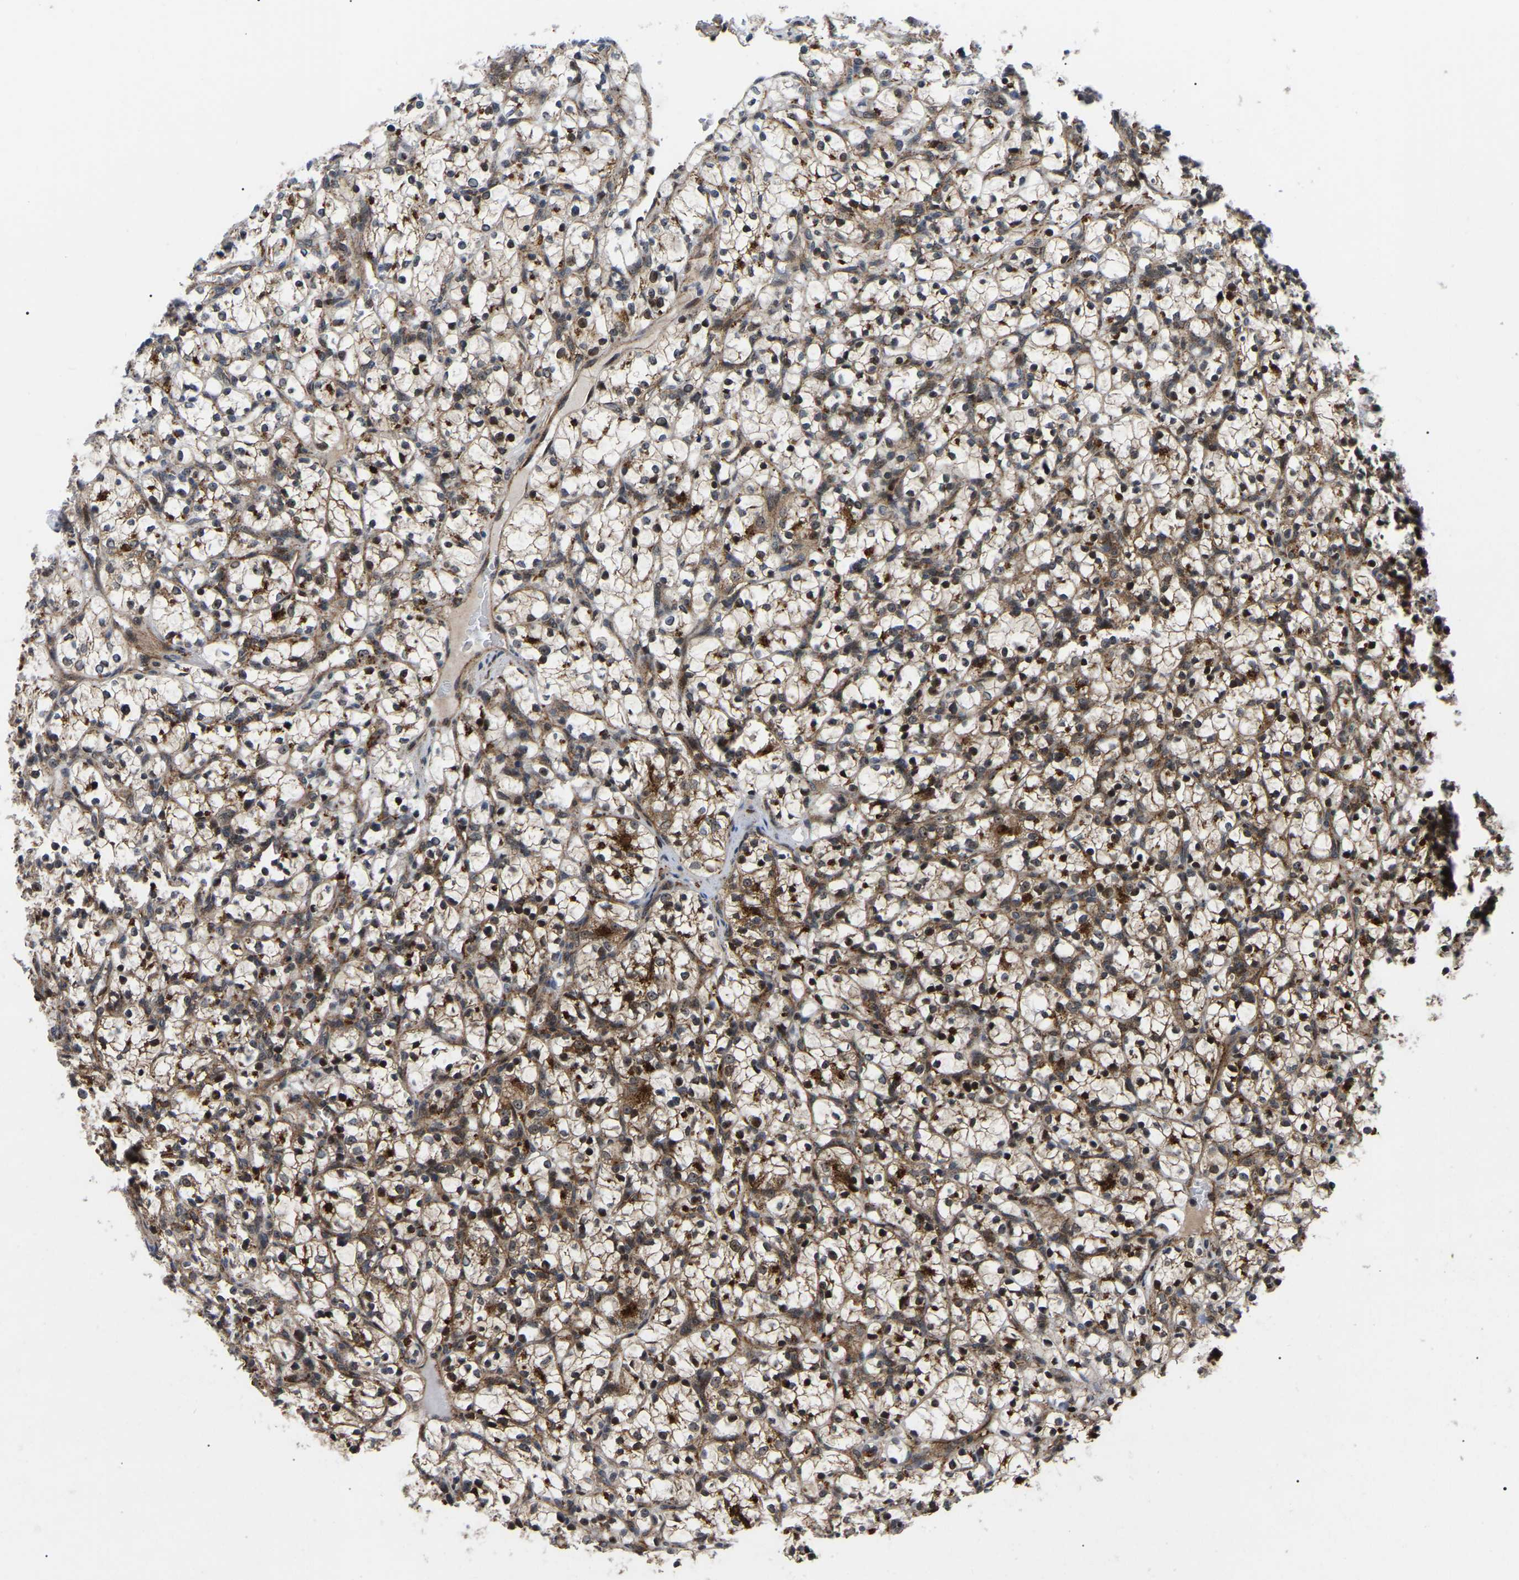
{"staining": {"intensity": "moderate", "quantity": ">75%", "location": "cytoplasmic/membranous,nuclear"}, "tissue": "renal cancer", "cell_type": "Tumor cells", "image_type": "cancer", "snomed": [{"axis": "morphology", "description": "Adenocarcinoma, NOS"}, {"axis": "topography", "description": "Kidney"}], "caption": "Immunohistochemistry histopathology image of neoplastic tissue: renal cancer stained using immunohistochemistry (IHC) reveals medium levels of moderate protein expression localized specifically in the cytoplasmic/membranous and nuclear of tumor cells, appearing as a cytoplasmic/membranous and nuclear brown color.", "gene": "RRP1B", "patient": {"sex": "female", "age": 69}}